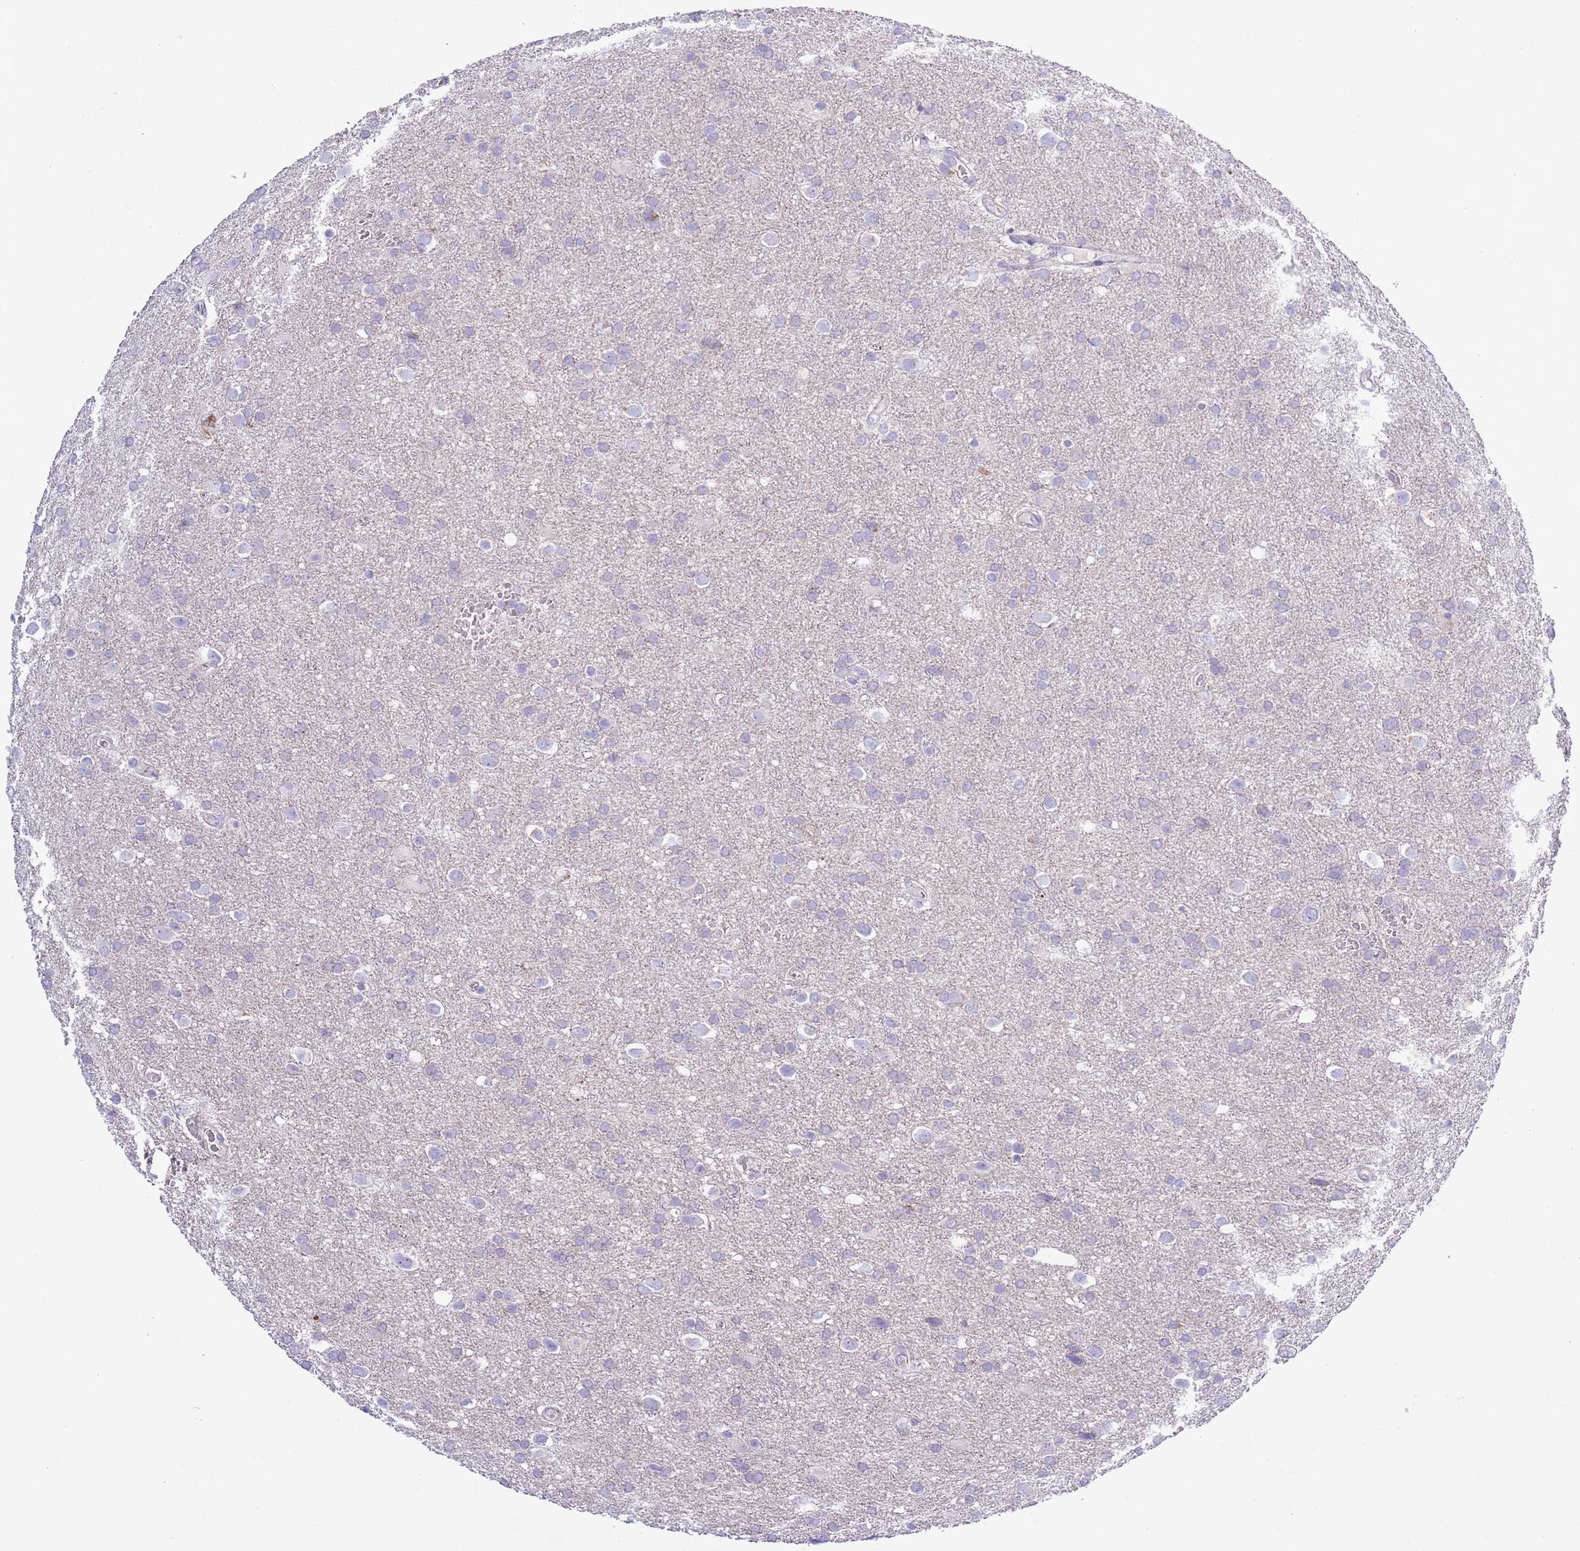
{"staining": {"intensity": "negative", "quantity": "none", "location": "none"}, "tissue": "glioma", "cell_type": "Tumor cells", "image_type": "cancer", "snomed": [{"axis": "morphology", "description": "Glioma, malignant, Low grade"}, {"axis": "topography", "description": "Brain"}], "caption": "Low-grade glioma (malignant) was stained to show a protein in brown. There is no significant staining in tumor cells. The staining is performed using DAB (3,3'-diaminobenzidine) brown chromogen with nuclei counter-stained in using hematoxylin.", "gene": "ATP6V1B1", "patient": {"sex": "female", "age": 32}}